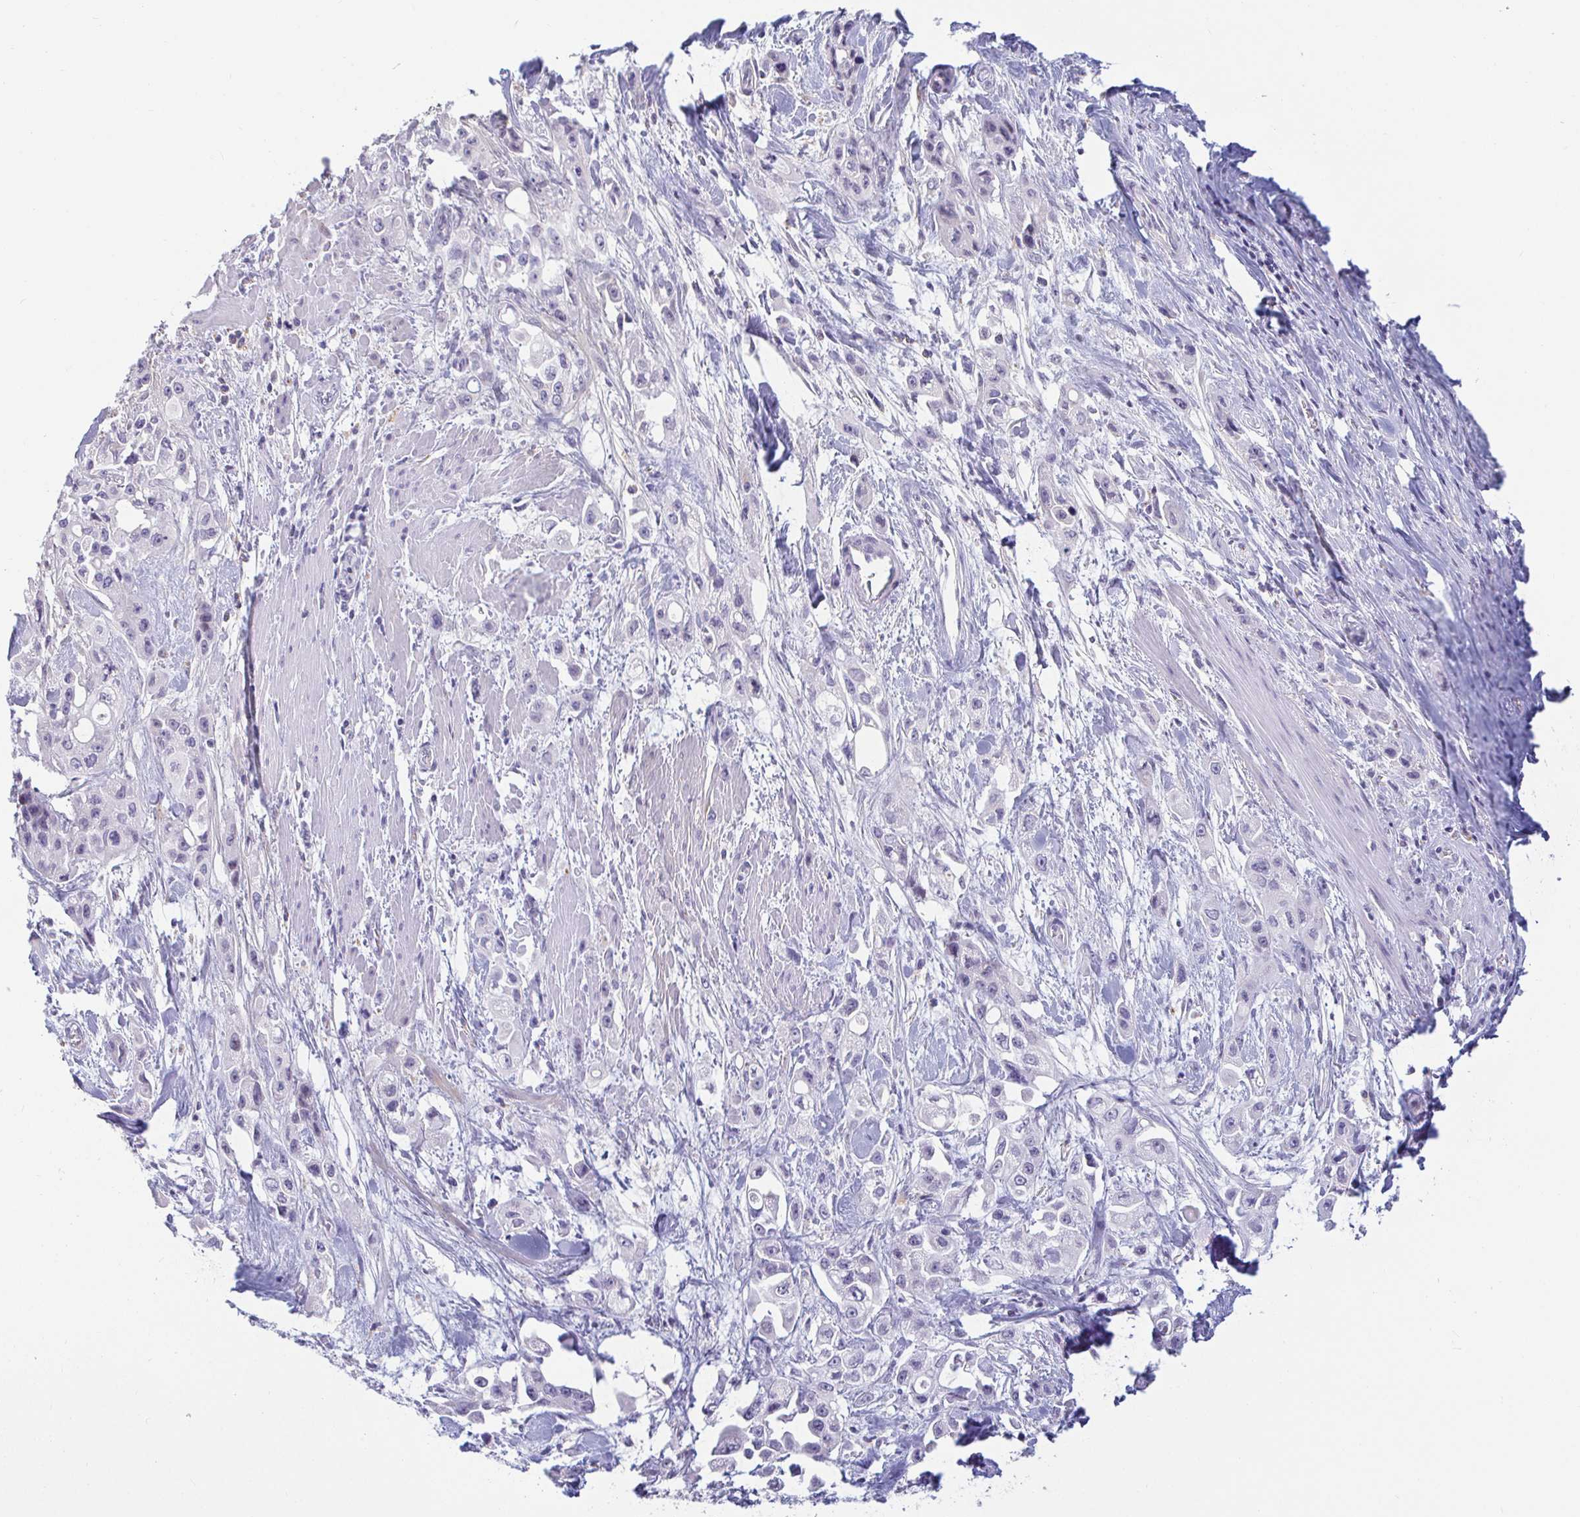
{"staining": {"intensity": "negative", "quantity": "none", "location": "none"}, "tissue": "pancreatic cancer", "cell_type": "Tumor cells", "image_type": "cancer", "snomed": [{"axis": "morphology", "description": "Adenocarcinoma, NOS"}, {"axis": "topography", "description": "Pancreas"}], "caption": "This is a histopathology image of immunohistochemistry staining of adenocarcinoma (pancreatic), which shows no expression in tumor cells.", "gene": "OR51D1", "patient": {"sex": "female", "age": 66}}